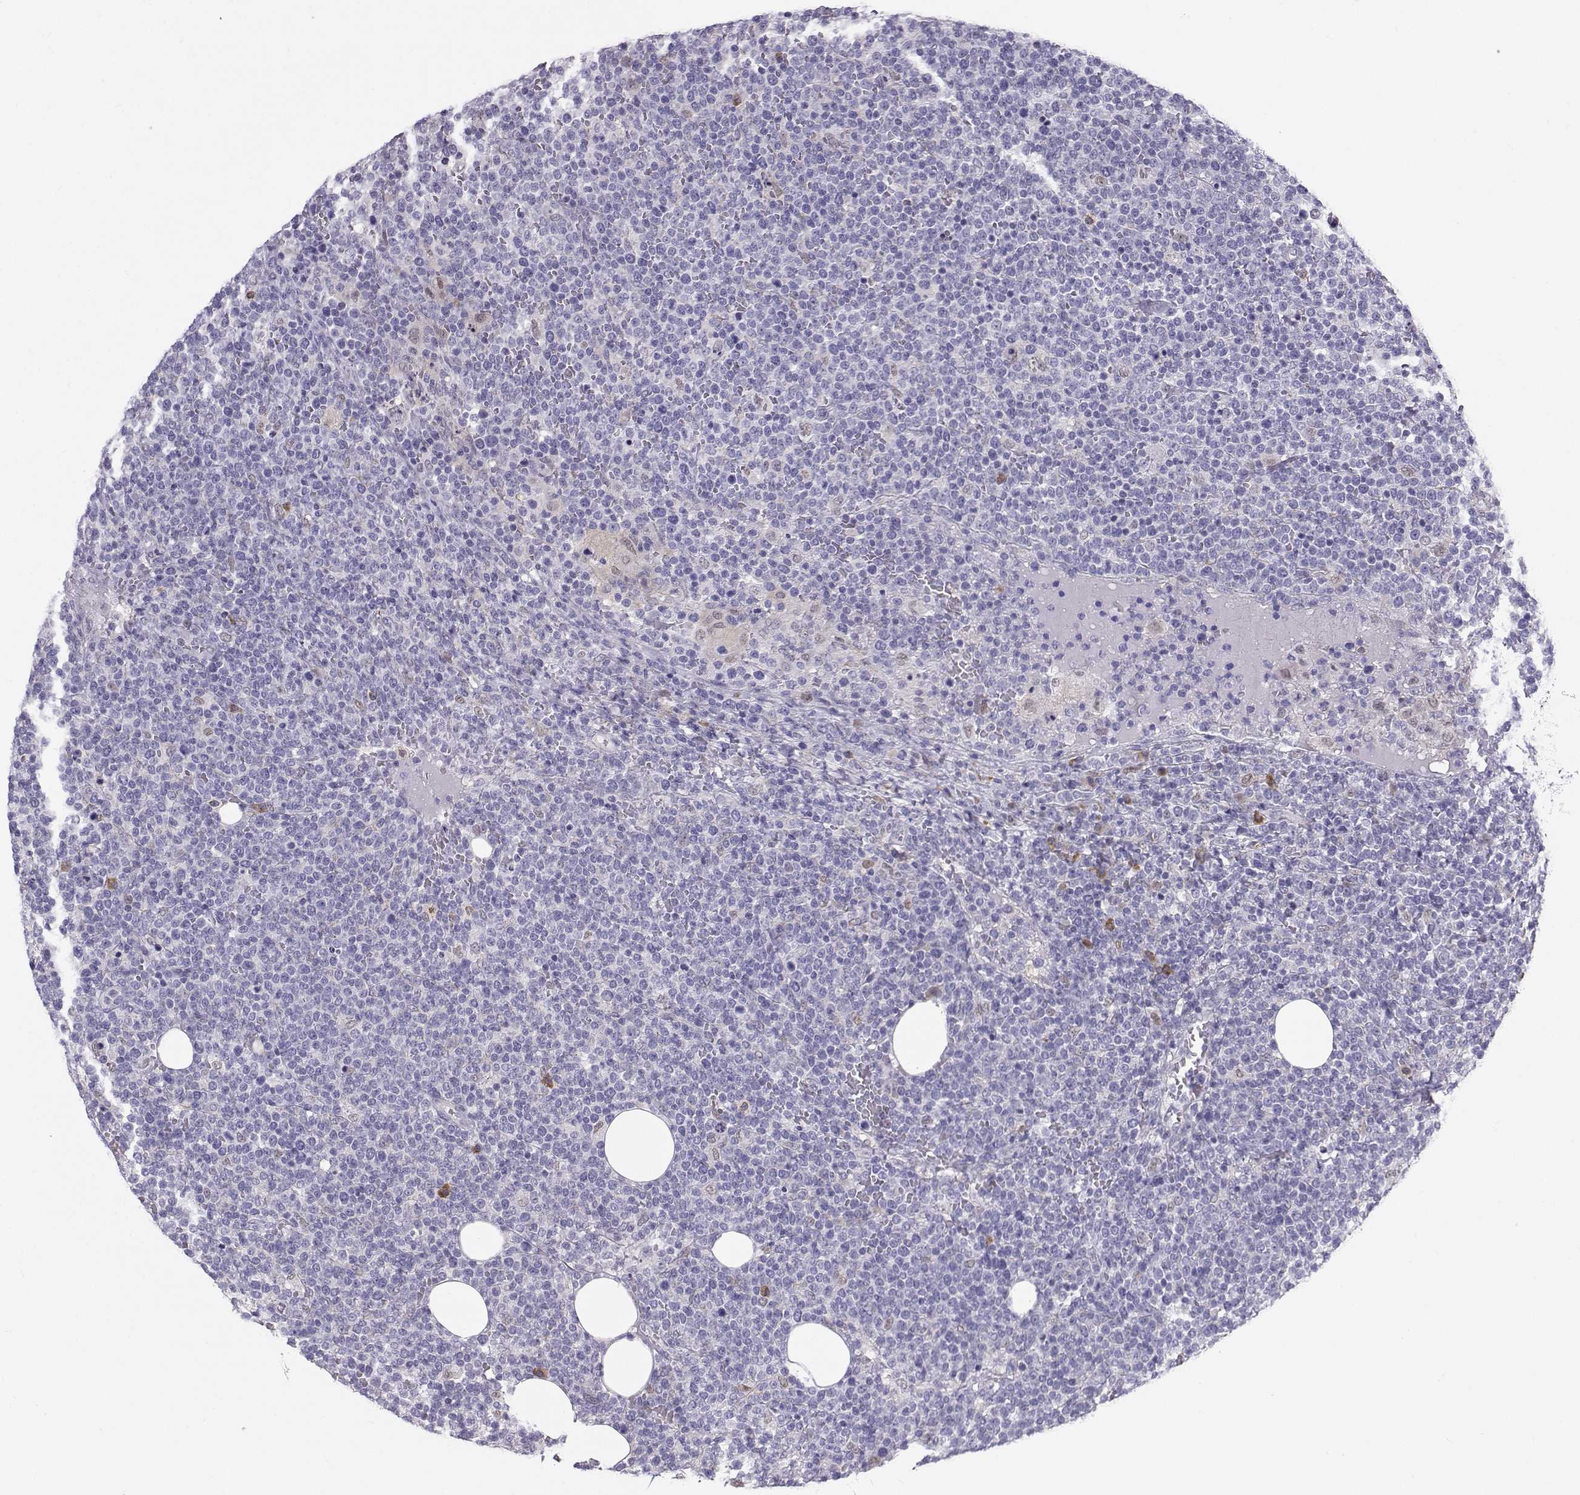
{"staining": {"intensity": "negative", "quantity": "none", "location": "none"}, "tissue": "lymphoma", "cell_type": "Tumor cells", "image_type": "cancer", "snomed": [{"axis": "morphology", "description": "Malignant lymphoma, non-Hodgkin's type, High grade"}, {"axis": "topography", "description": "Lymph node"}], "caption": "DAB immunohistochemical staining of human lymphoma reveals no significant positivity in tumor cells.", "gene": "DCLK3", "patient": {"sex": "male", "age": 61}}